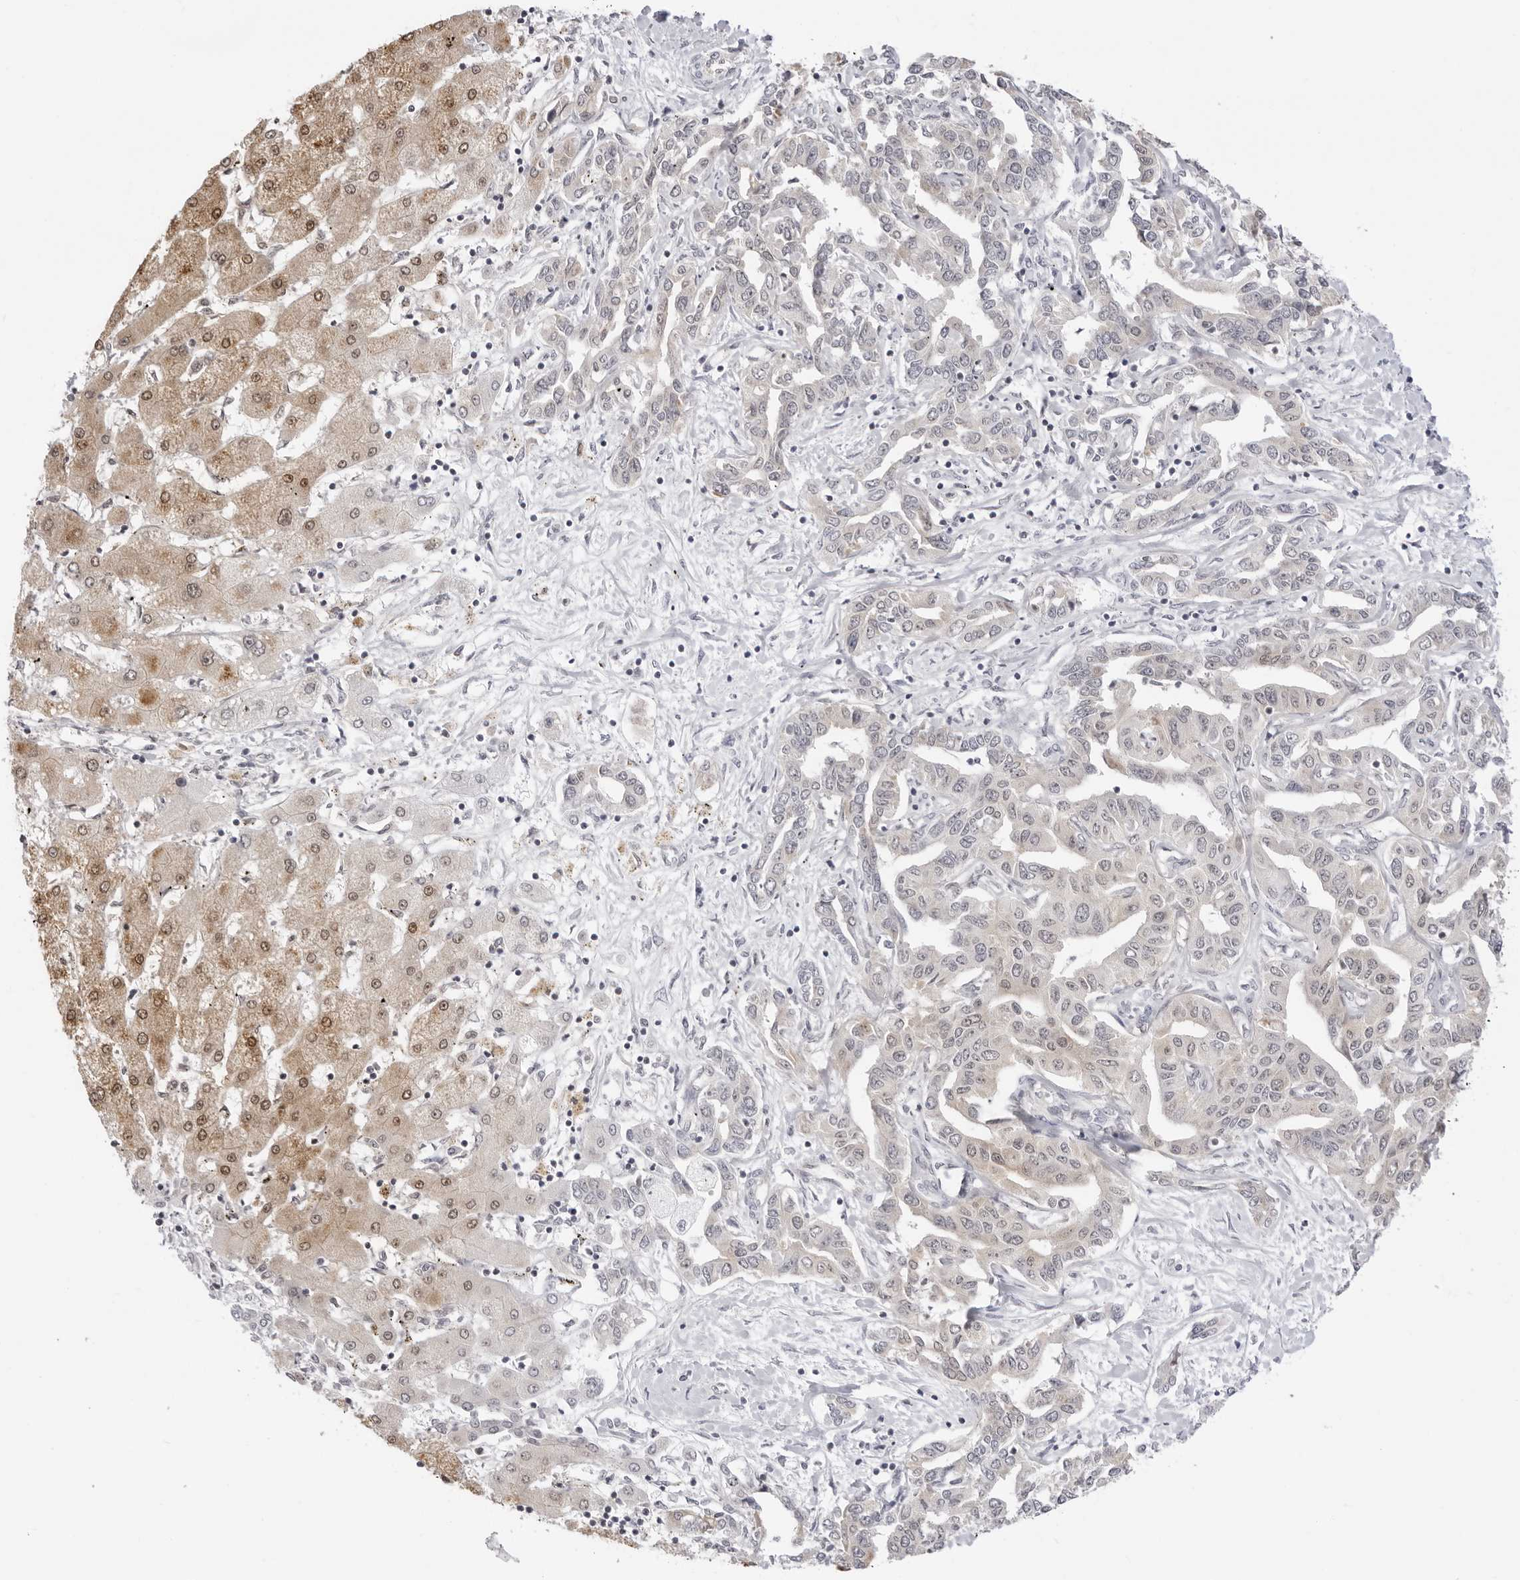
{"staining": {"intensity": "negative", "quantity": "none", "location": "none"}, "tissue": "liver cancer", "cell_type": "Tumor cells", "image_type": "cancer", "snomed": [{"axis": "morphology", "description": "Cholangiocarcinoma"}, {"axis": "topography", "description": "Liver"}], "caption": "Photomicrograph shows no protein staining in tumor cells of liver cholangiocarcinoma tissue.", "gene": "FDPS", "patient": {"sex": "male", "age": 59}}